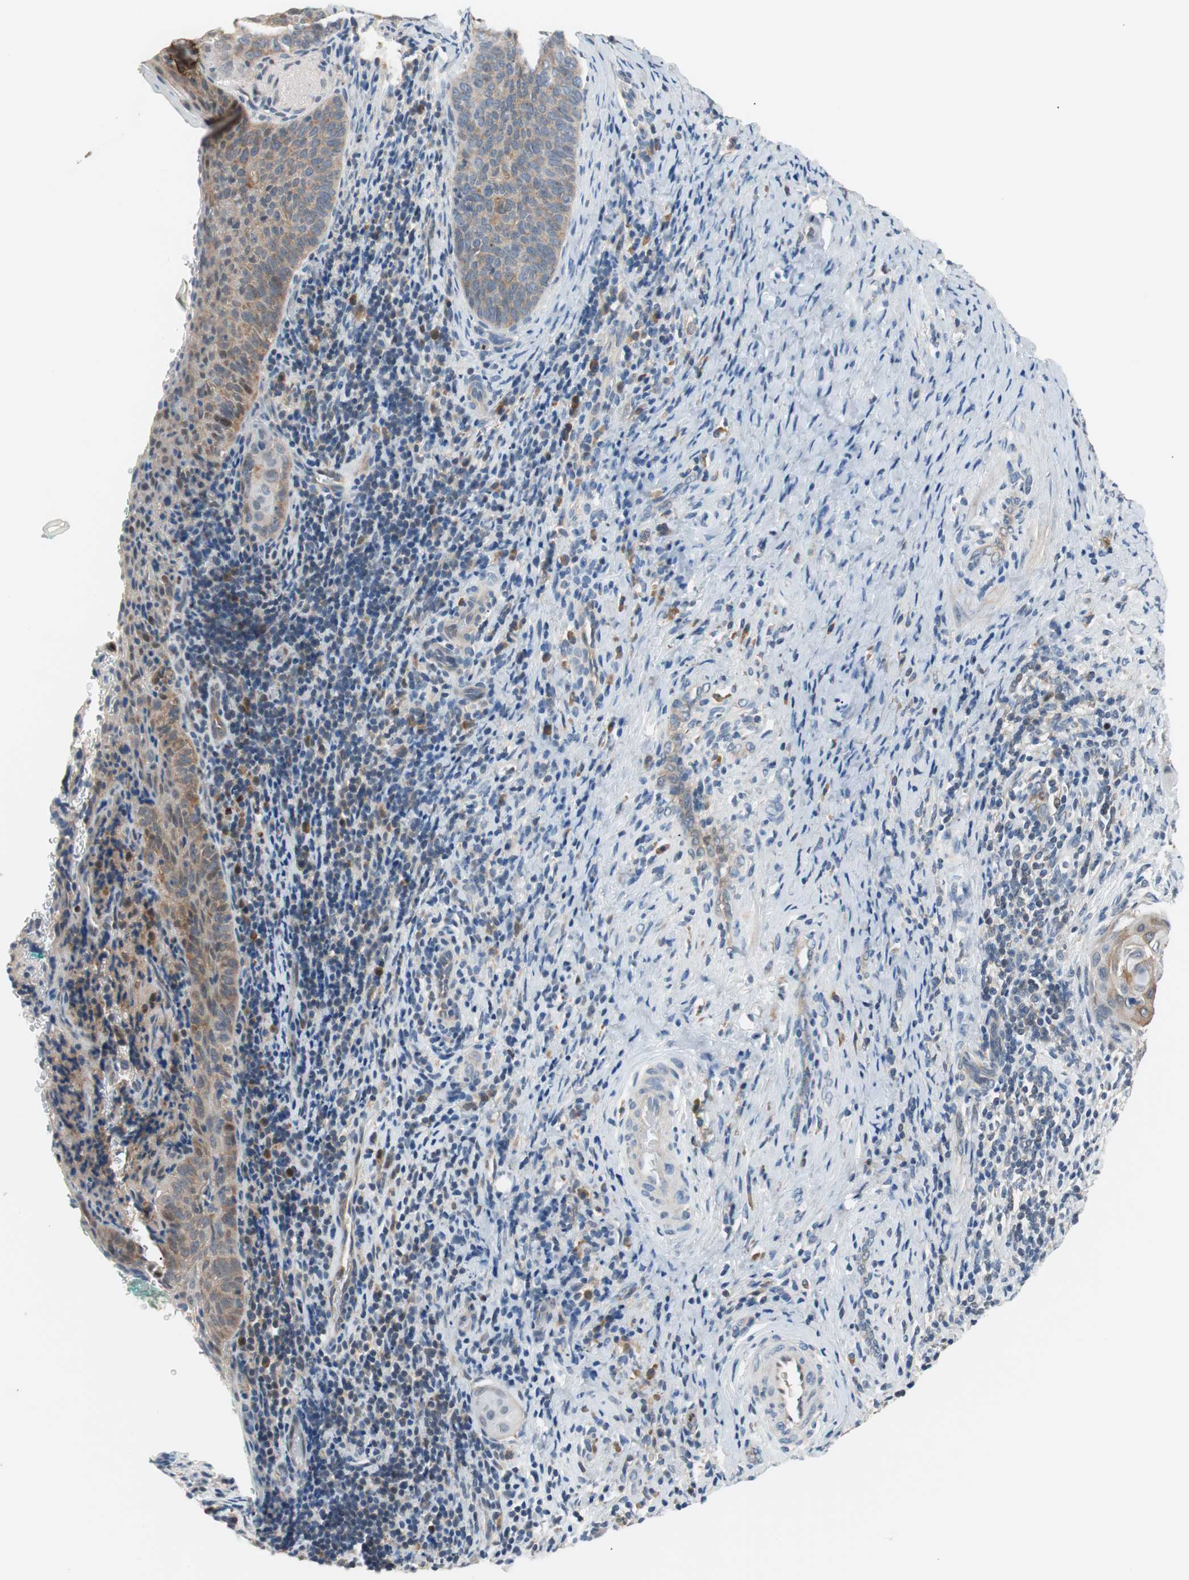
{"staining": {"intensity": "weak", "quantity": ">75%", "location": "cytoplasmic/membranous"}, "tissue": "cervical cancer", "cell_type": "Tumor cells", "image_type": "cancer", "snomed": [{"axis": "morphology", "description": "Squamous cell carcinoma, NOS"}, {"axis": "topography", "description": "Cervix"}], "caption": "An image showing weak cytoplasmic/membranous expression in about >75% of tumor cells in cervical squamous cell carcinoma, as visualized by brown immunohistochemical staining.", "gene": "PCK1", "patient": {"sex": "female", "age": 33}}